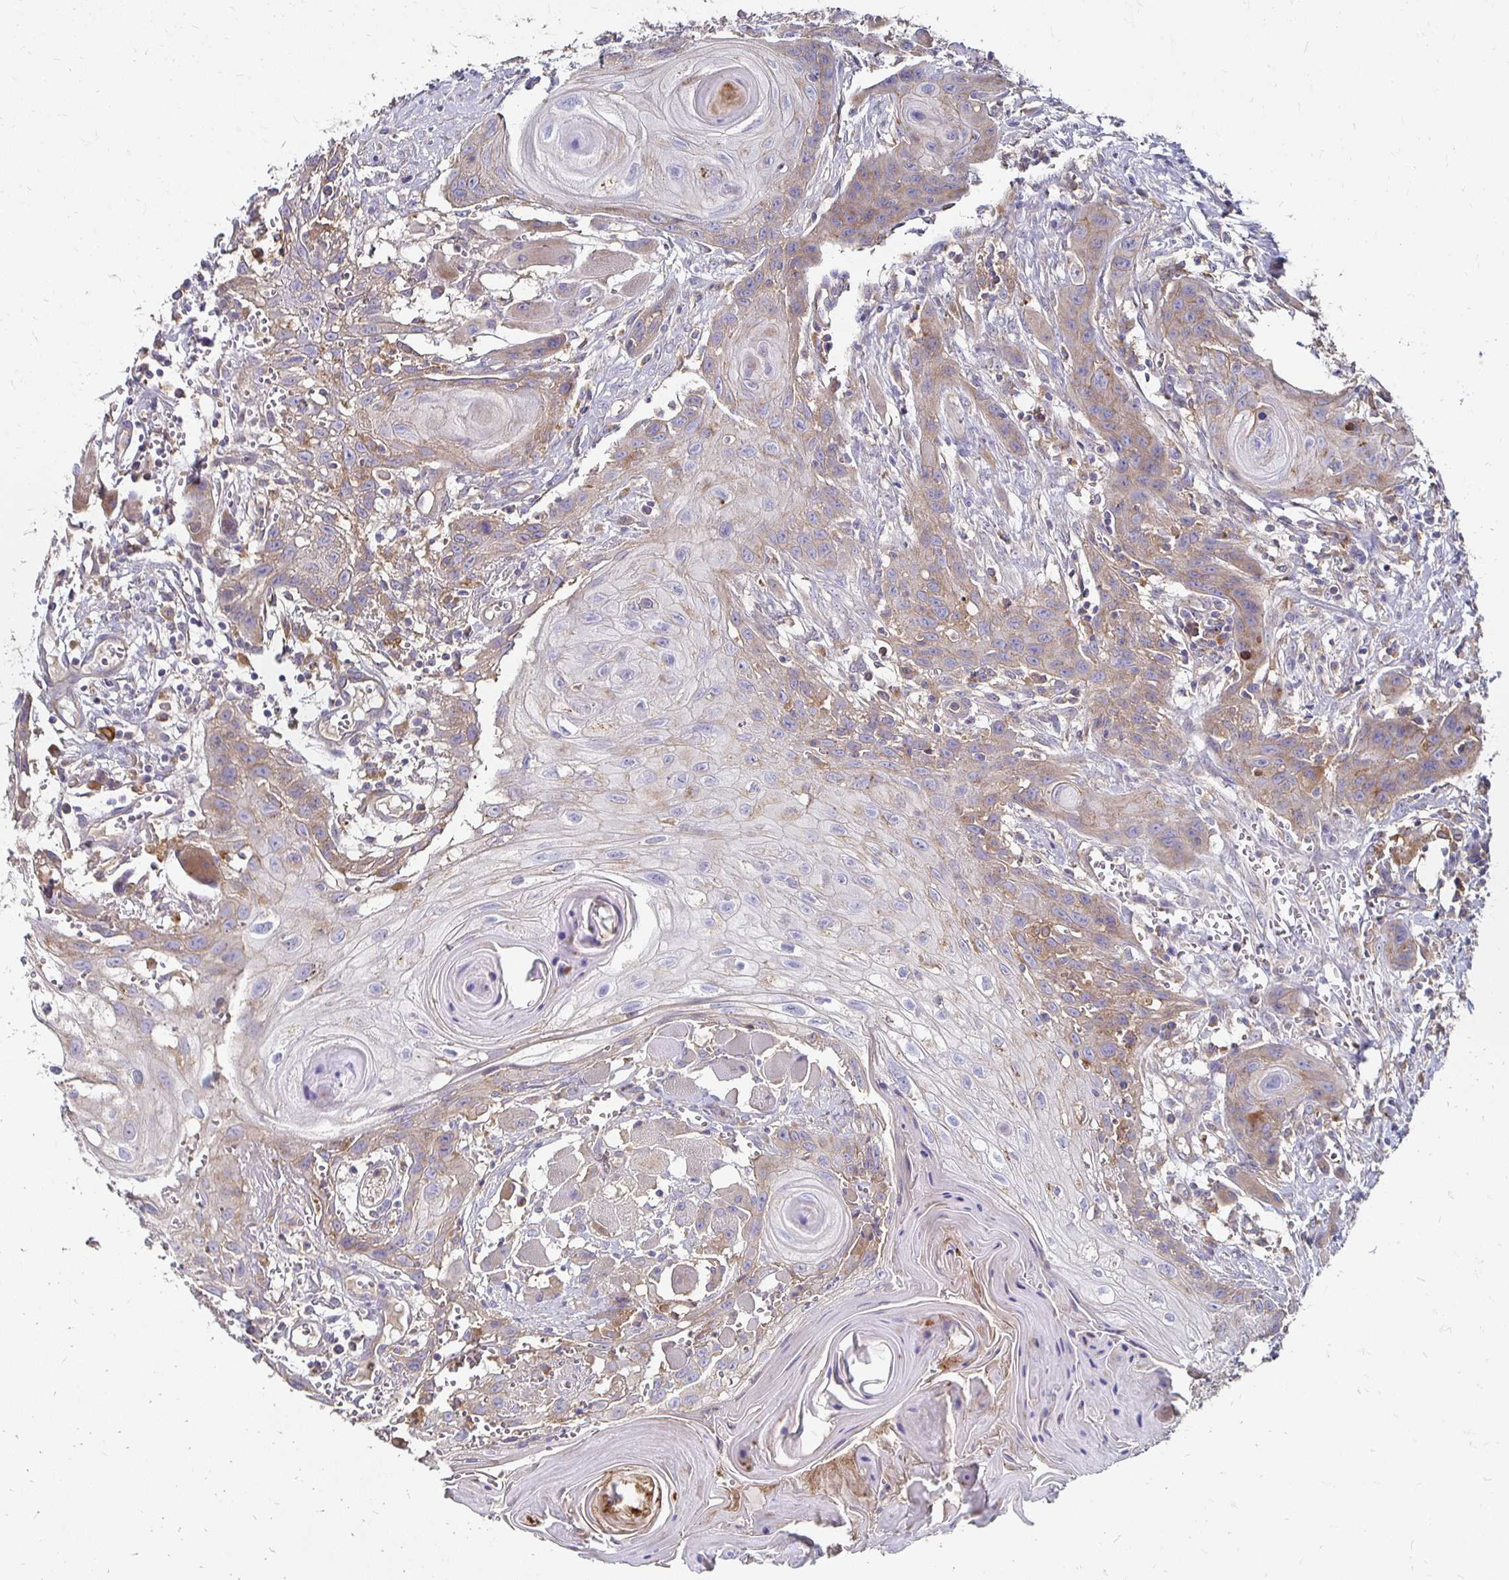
{"staining": {"intensity": "weak", "quantity": "<25%", "location": "cytoplasmic/membranous"}, "tissue": "head and neck cancer", "cell_type": "Tumor cells", "image_type": "cancer", "snomed": [{"axis": "morphology", "description": "Squamous cell carcinoma, NOS"}, {"axis": "topography", "description": "Oral tissue"}, {"axis": "topography", "description": "Head-Neck"}], "caption": "Squamous cell carcinoma (head and neck) stained for a protein using IHC displays no positivity tumor cells.", "gene": "NCSTN", "patient": {"sex": "male", "age": 58}}